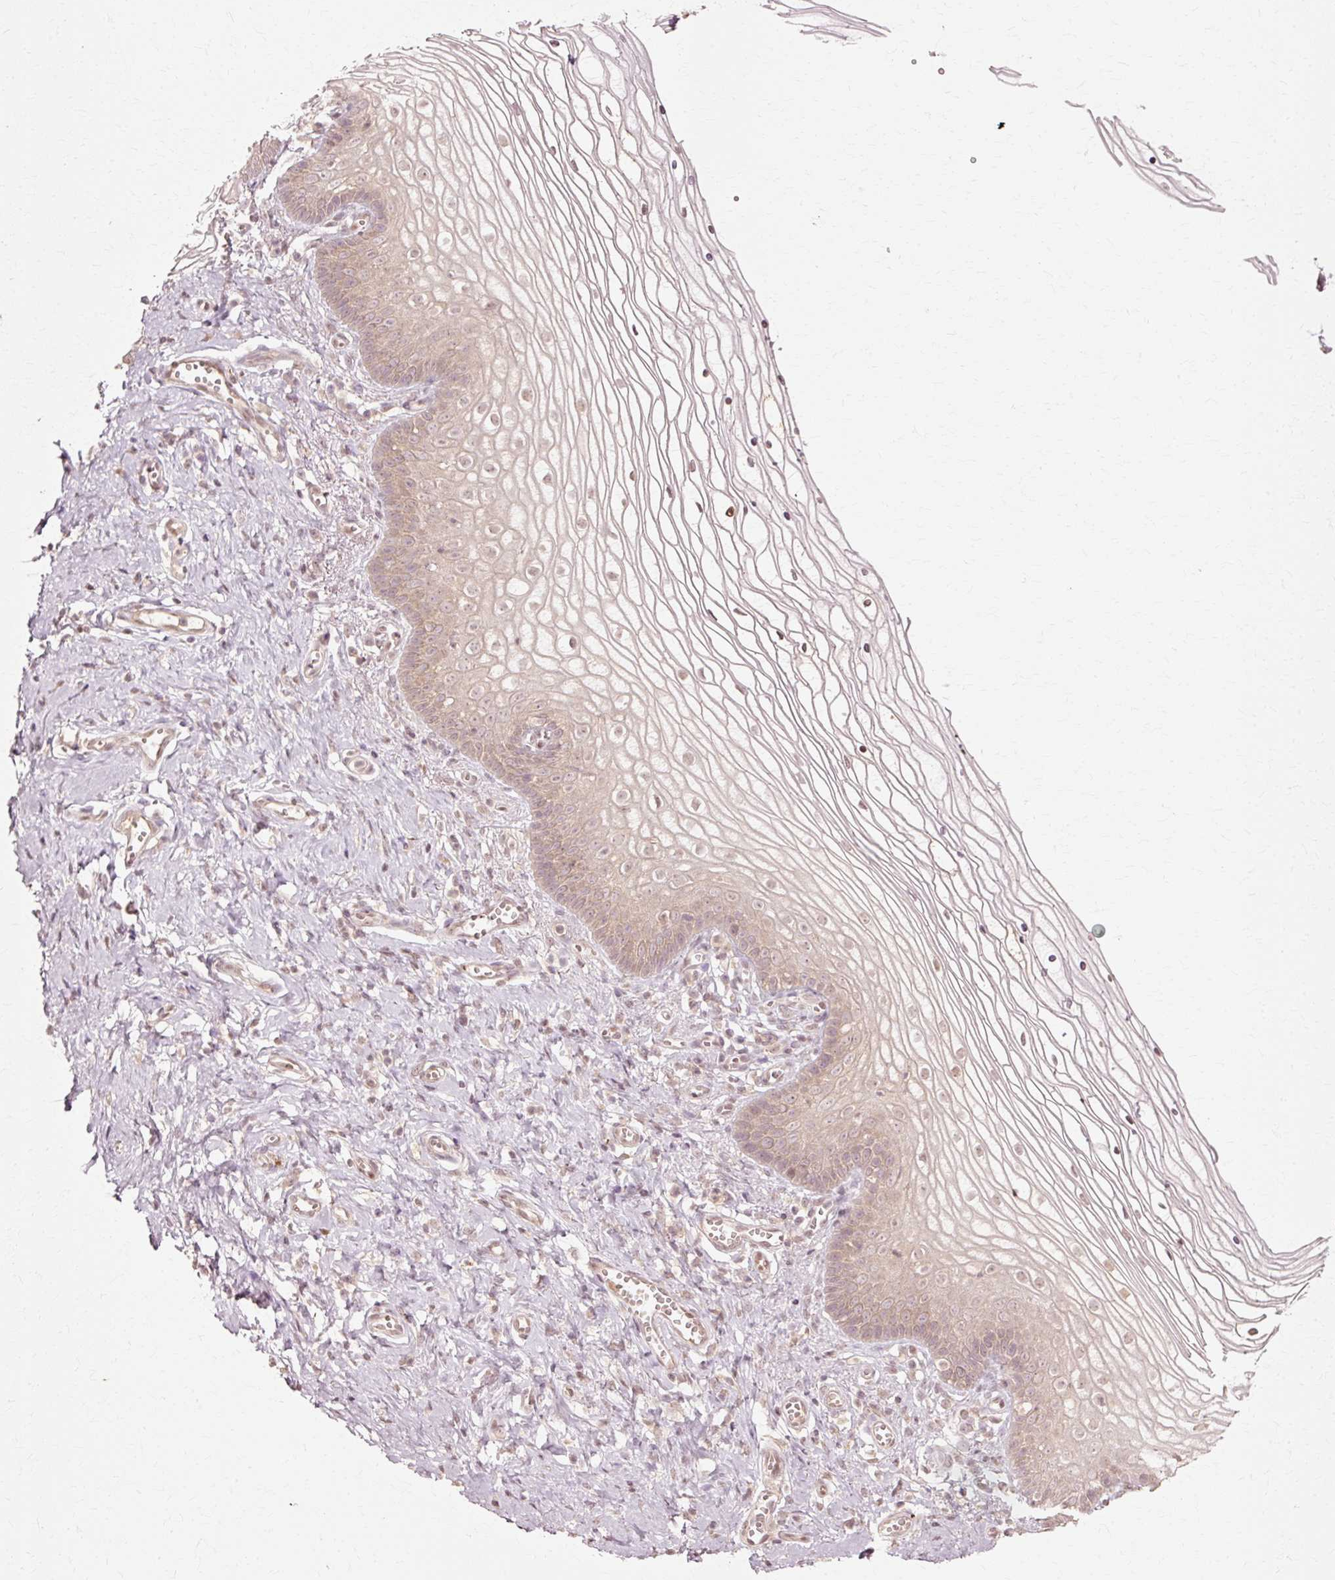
{"staining": {"intensity": "moderate", "quantity": "25%-75%", "location": "cytoplasmic/membranous,nuclear"}, "tissue": "vagina", "cell_type": "Squamous epithelial cells", "image_type": "normal", "snomed": [{"axis": "morphology", "description": "Normal tissue, NOS"}, {"axis": "topography", "description": "Vagina"}], "caption": "The image displays staining of benign vagina, revealing moderate cytoplasmic/membranous,nuclear protein positivity (brown color) within squamous epithelial cells.", "gene": "RGPD5", "patient": {"sex": "female", "age": 56}}